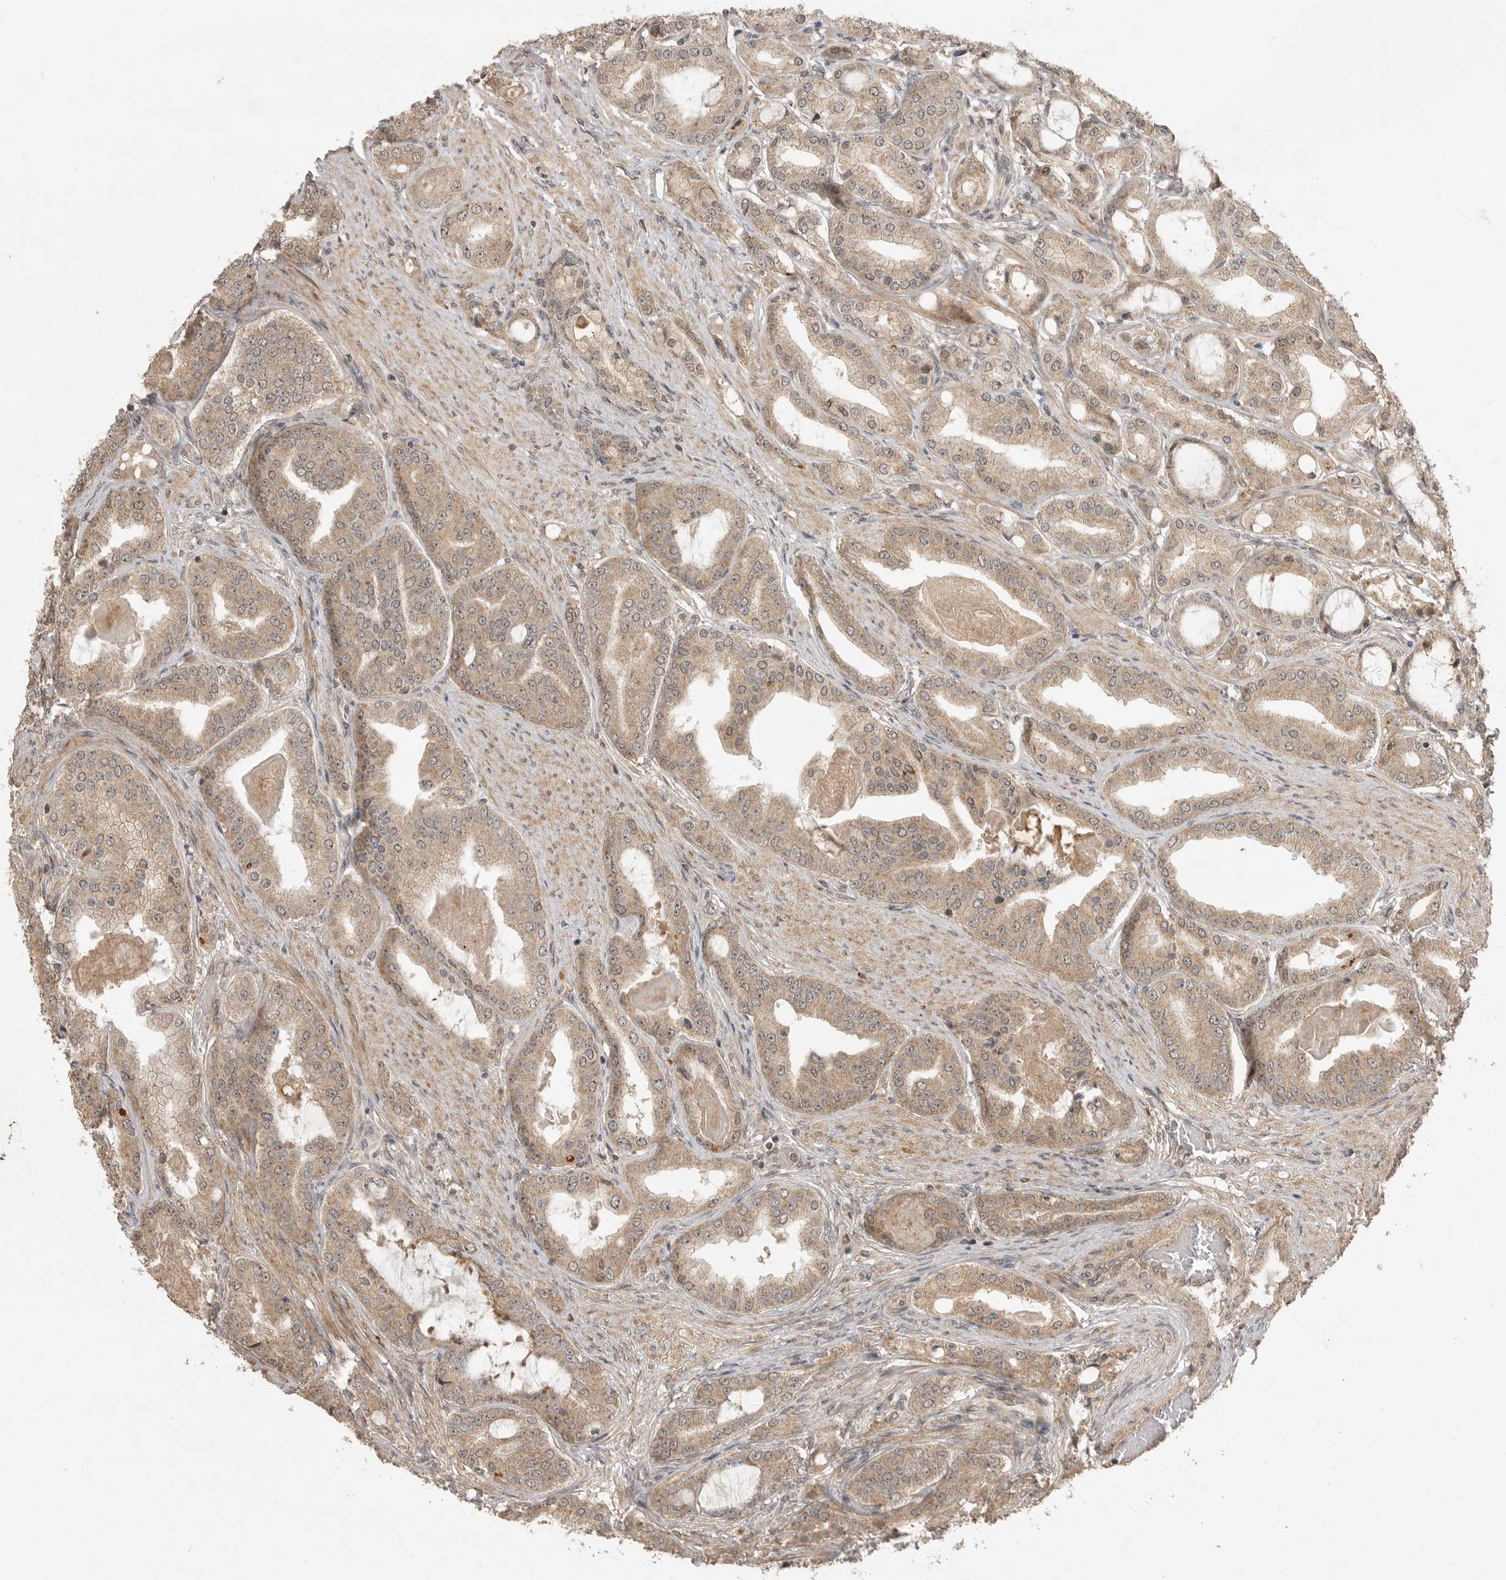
{"staining": {"intensity": "weak", "quantity": ">75%", "location": "cytoplasmic/membranous"}, "tissue": "prostate cancer", "cell_type": "Tumor cells", "image_type": "cancer", "snomed": [{"axis": "morphology", "description": "Adenocarcinoma, High grade"}, {"axis": "topography", "description": "Prostate"}], "caption": "Immunohistochemical staining of human prostate cancer exhibits weak cytoplasmic/membranous protein positivity in approximately >75% of tumor cells.", "gene": "BOC", "patient": {"sex": "male", "age": 60}}